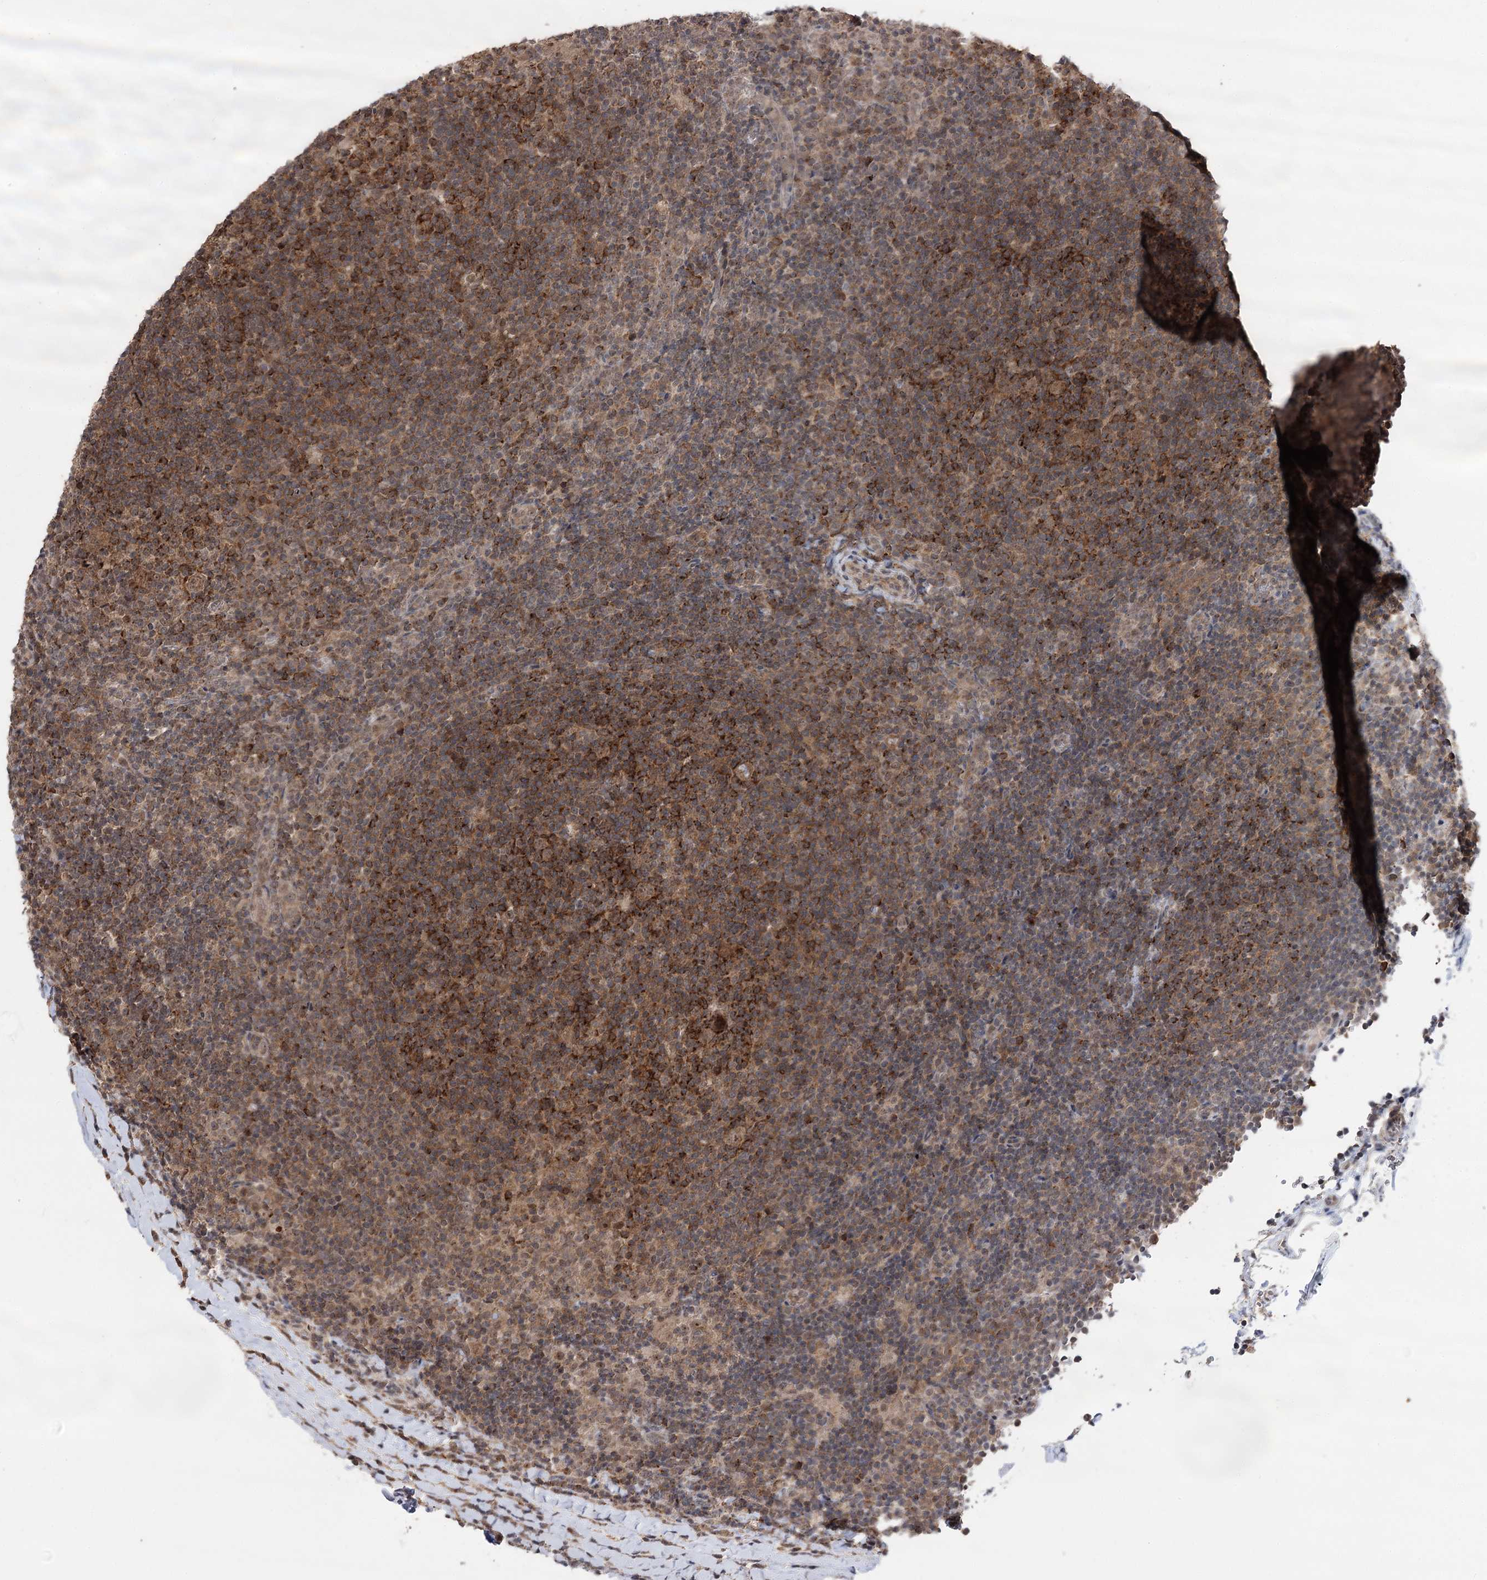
{"staining": {"intensity": "moderate", "quantity": ">75%", "location": "cytoplasmic/membranous"}, "tissue": "lymphoma", "cell_type": "Tumor cells", "image_type": "cancer", "snomed": [{"axis": "morphology", "description": "Hodgkin's disease, NOS"}, {"axis": "topography", "description": "Lymph node"}], "caption": "Approximately >75% of tumor cells in human Hodgkin's disease show moderate cytoplasmic/membranous protein positivity as visualized by brown immunohistochemical staining.", "gene": "FAM53B", "patient": {"sex": "female", "age": 57}}